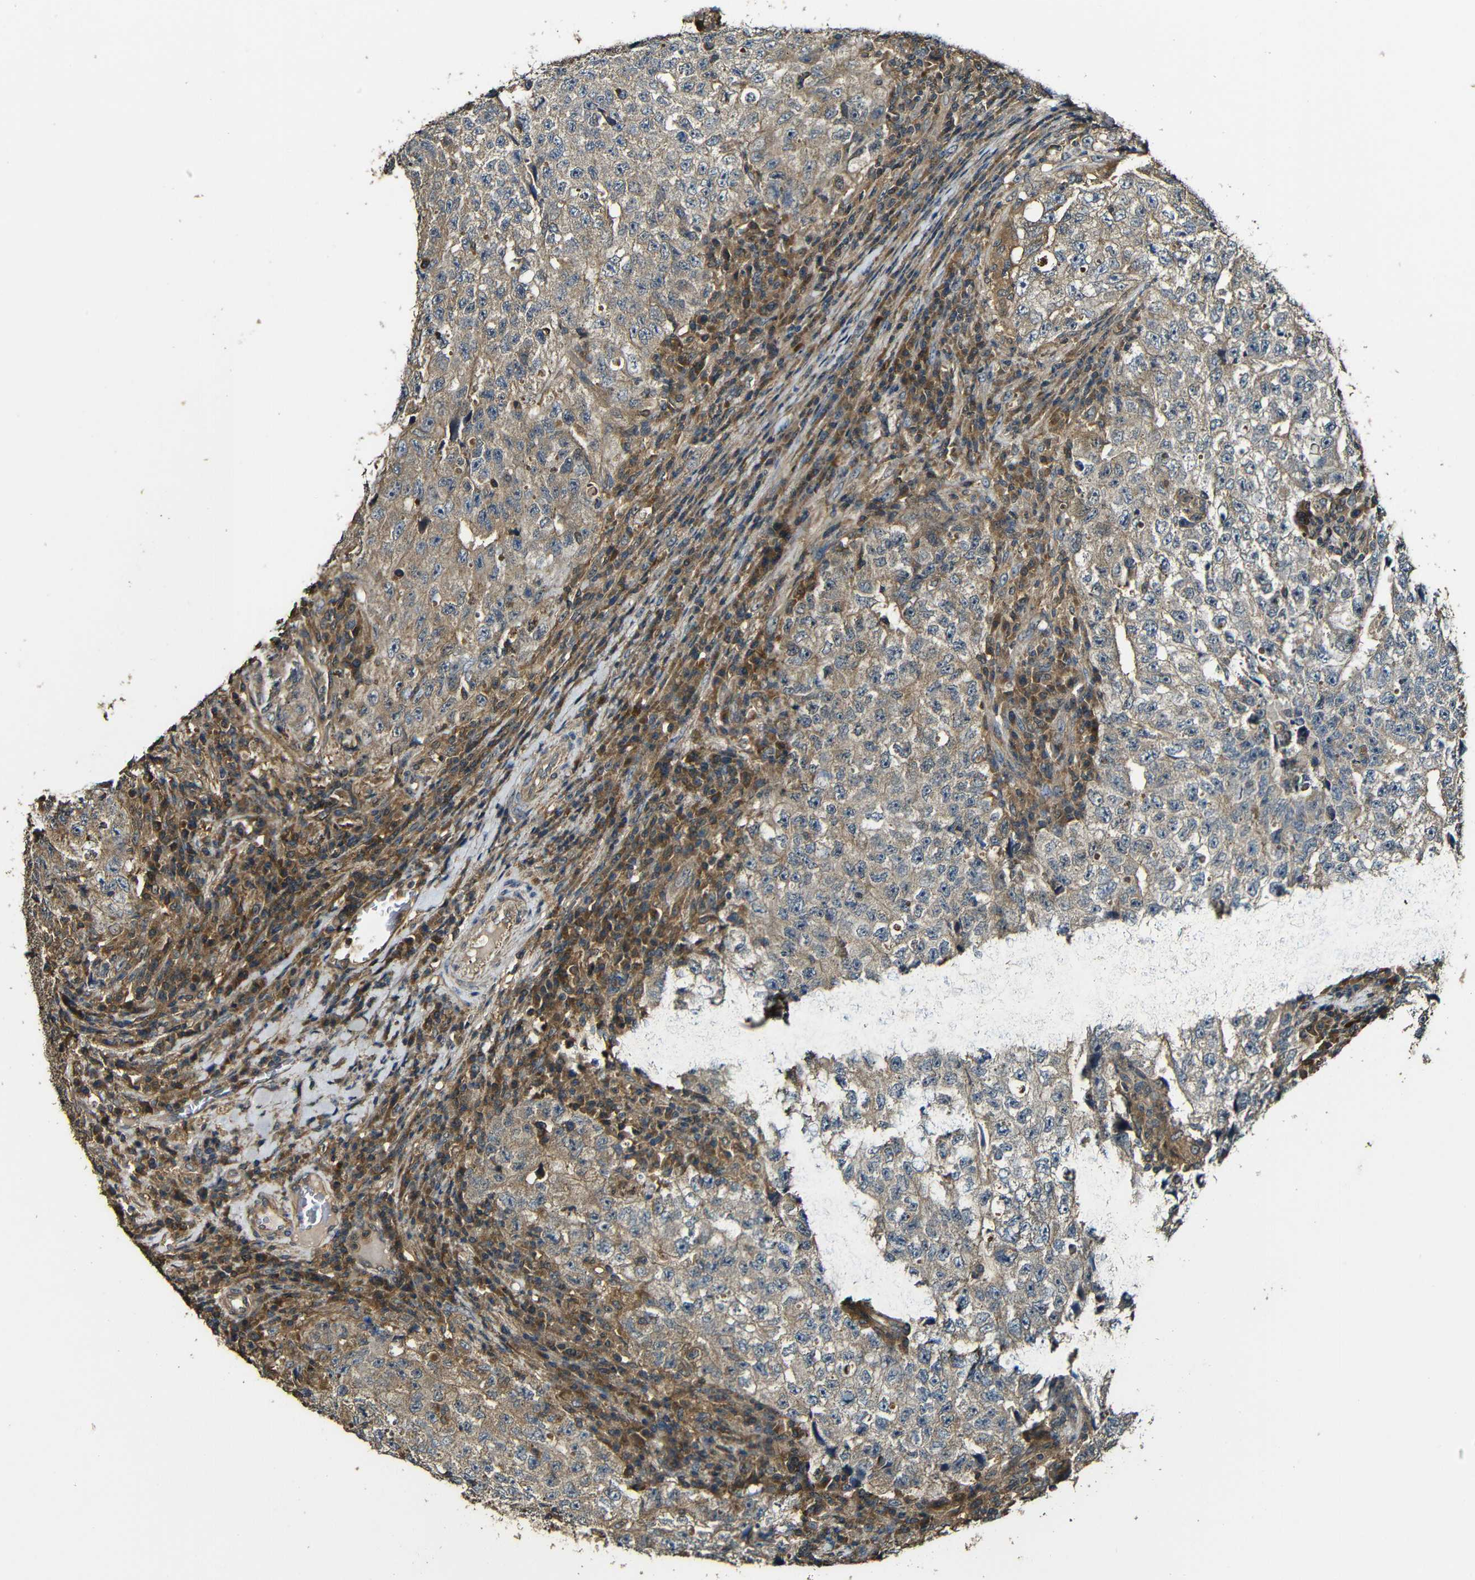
{"staining": {"intensity": "weak", "quantity": ">75%", "location": "cytoplasmic/membranous"}, "tissue": "testis cancer", "cell_type": "Tumor cells", "image_type": "cancer", "snomed": [{"axis": "morphology", "description": "Necrosis, NOS"}, {"axis": "morphology", "description": "Carcinoma, Embryonal, NOS"}, {"axis": "topography", "description": "Testis"}], "caption": "Immunohistochemical staining of testis cancer demonstrates low levels of weak cytoplasmic/membranous protein positivity in approximately >75% of tumor cells.", "gene": "CASP8", "patient": {"sex": "male", "age": 19}}